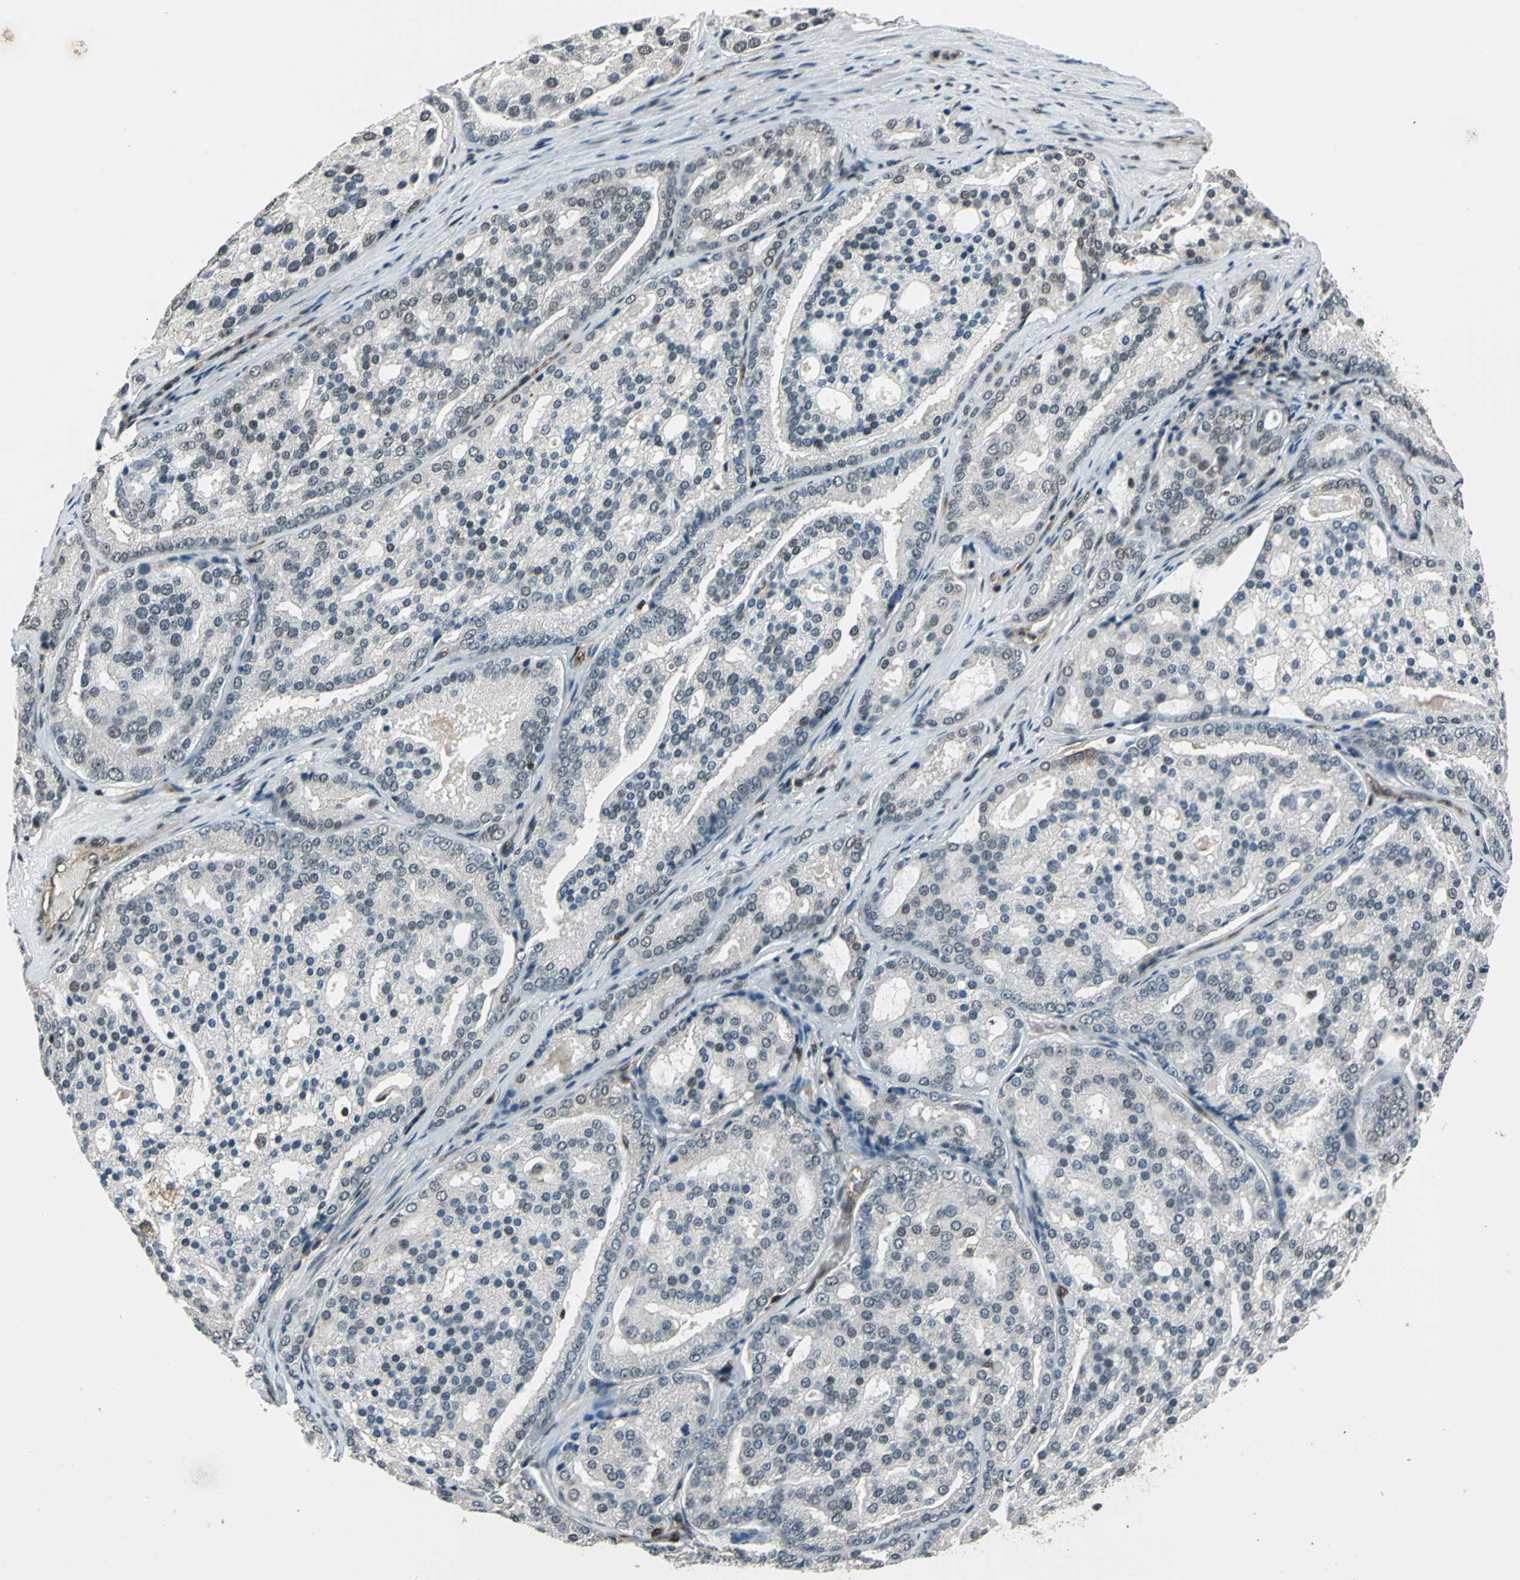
{"staining": {"intensity": "moderate", "quantity": "<25%", "location": "cytoplasmic/membranous,nuclear"}, "tissue": "prostate cancer", "cell_type": "Tumor cells", "image_type": "cancer", "snomed": [{"axis": "morphology", "description": "Adenocarcinoma, High grade"}, {"axis": "topography", "description": "Prostate"}], "caption": "High-magnification brightfield microscopy of adenocarcinoma (high-grade) (prostate) stained with DAB (3,3'-diaminobenzidine) (brown) and counterstained with hematoxylin (blue). tumor cells exhibit moderate cytoplasmic/membranous and nuclear expression is appreciated in approximately<25% of cells.", "gene": "NR2C2", "patient": {"sex": "male", "age": 64}}